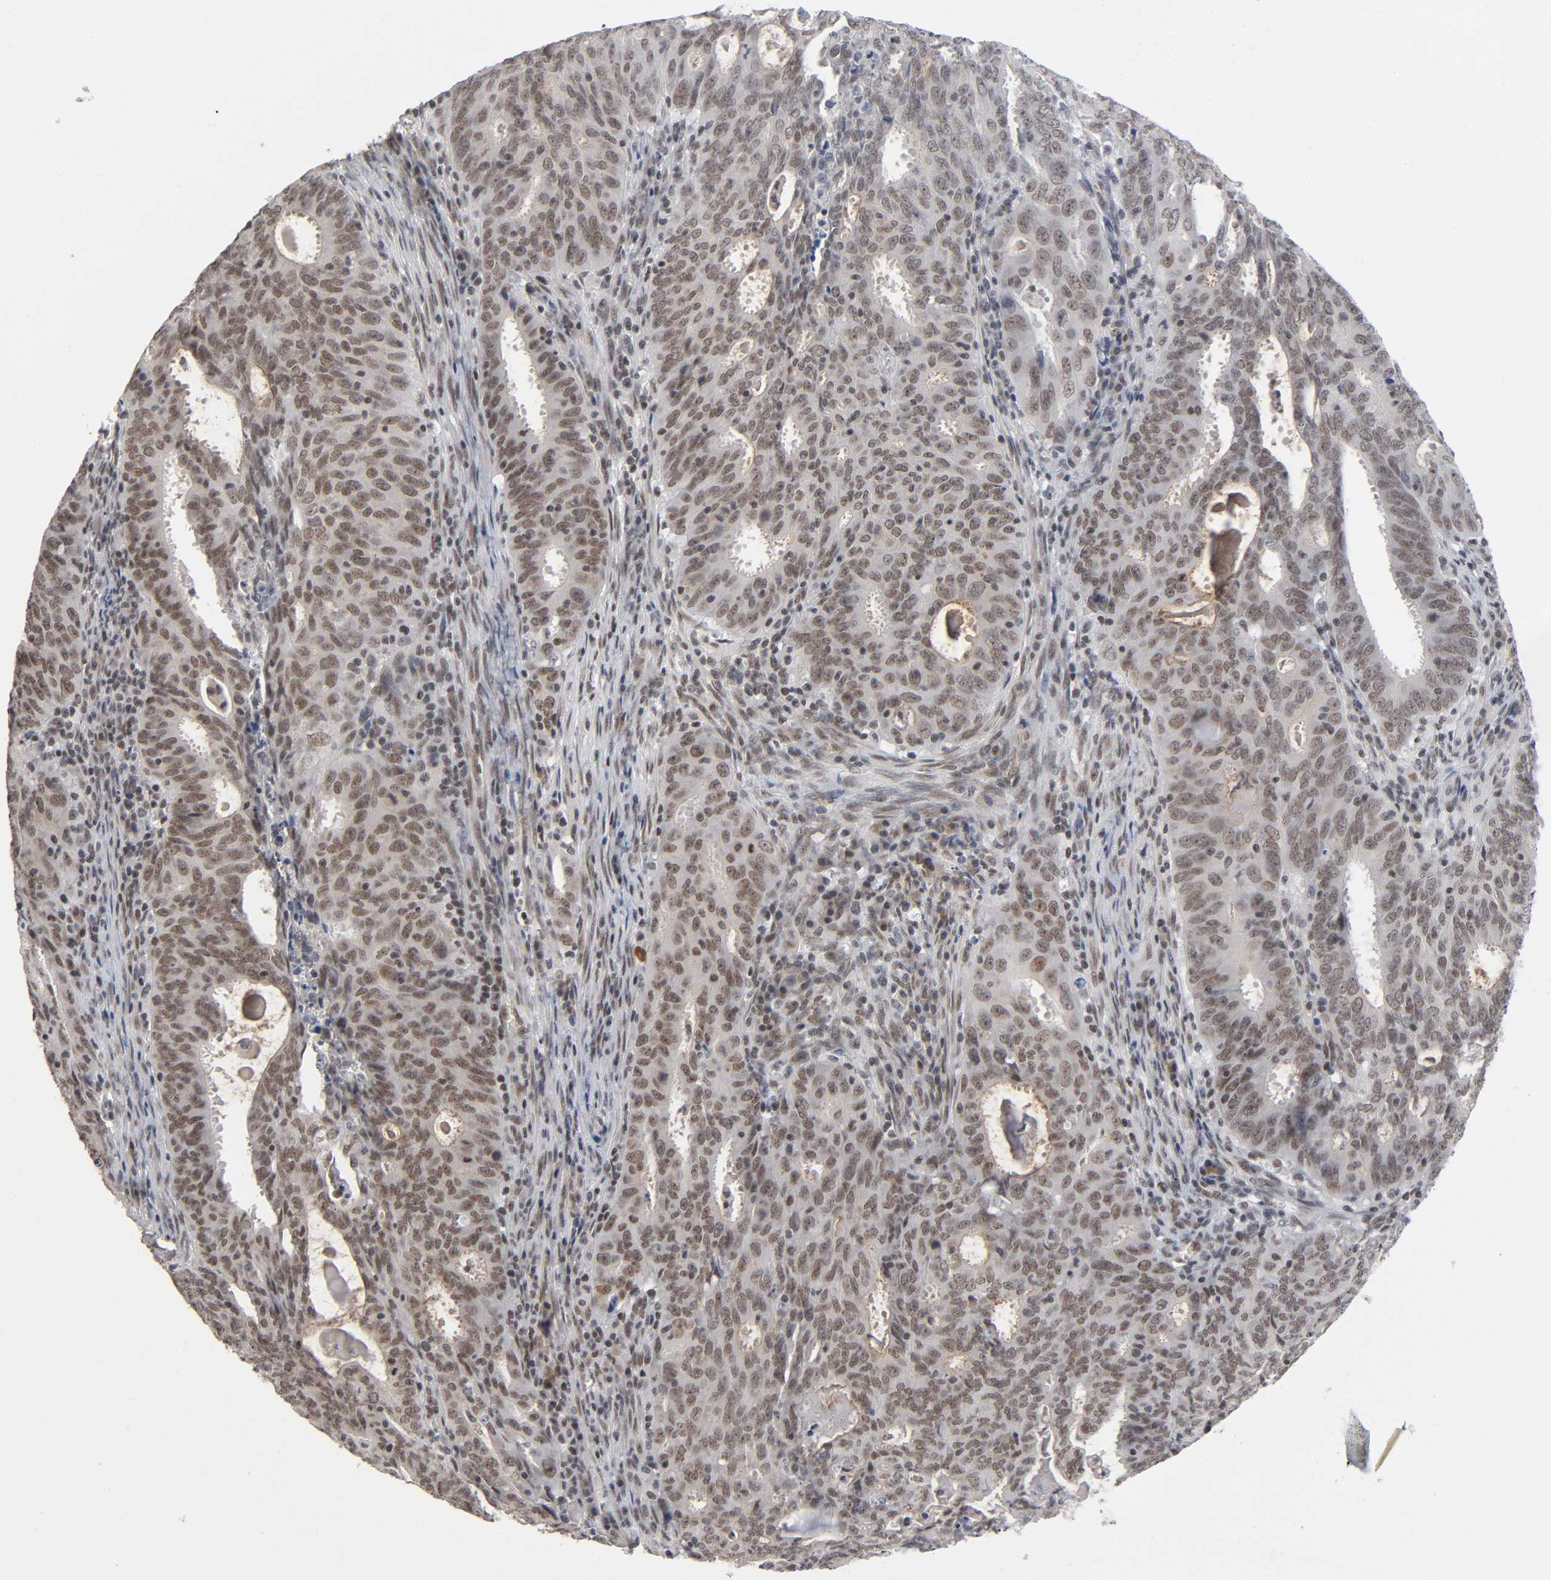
{"staining": {"intensity": "moderate", "quantity": ">75%", "location": "cytoplasmic/membranous,nuclear"}, "tissue": "cervical cancer", "cell_type": "Tumor cells", "image_type": "cancer", "snomed": [{"axis": "morphology", "description": "Adenocarcinoma, NOS"}, {"axis": "topography", "description": "Cervix"}], "caption": "Moderate cytoplasmic/membranous and nuclear staining is identified in approximately >75% of tumor cells in cervical adenocarcinoma.", "gene": "ZNF384", "patient": {"sex": "female", "age": 44}}